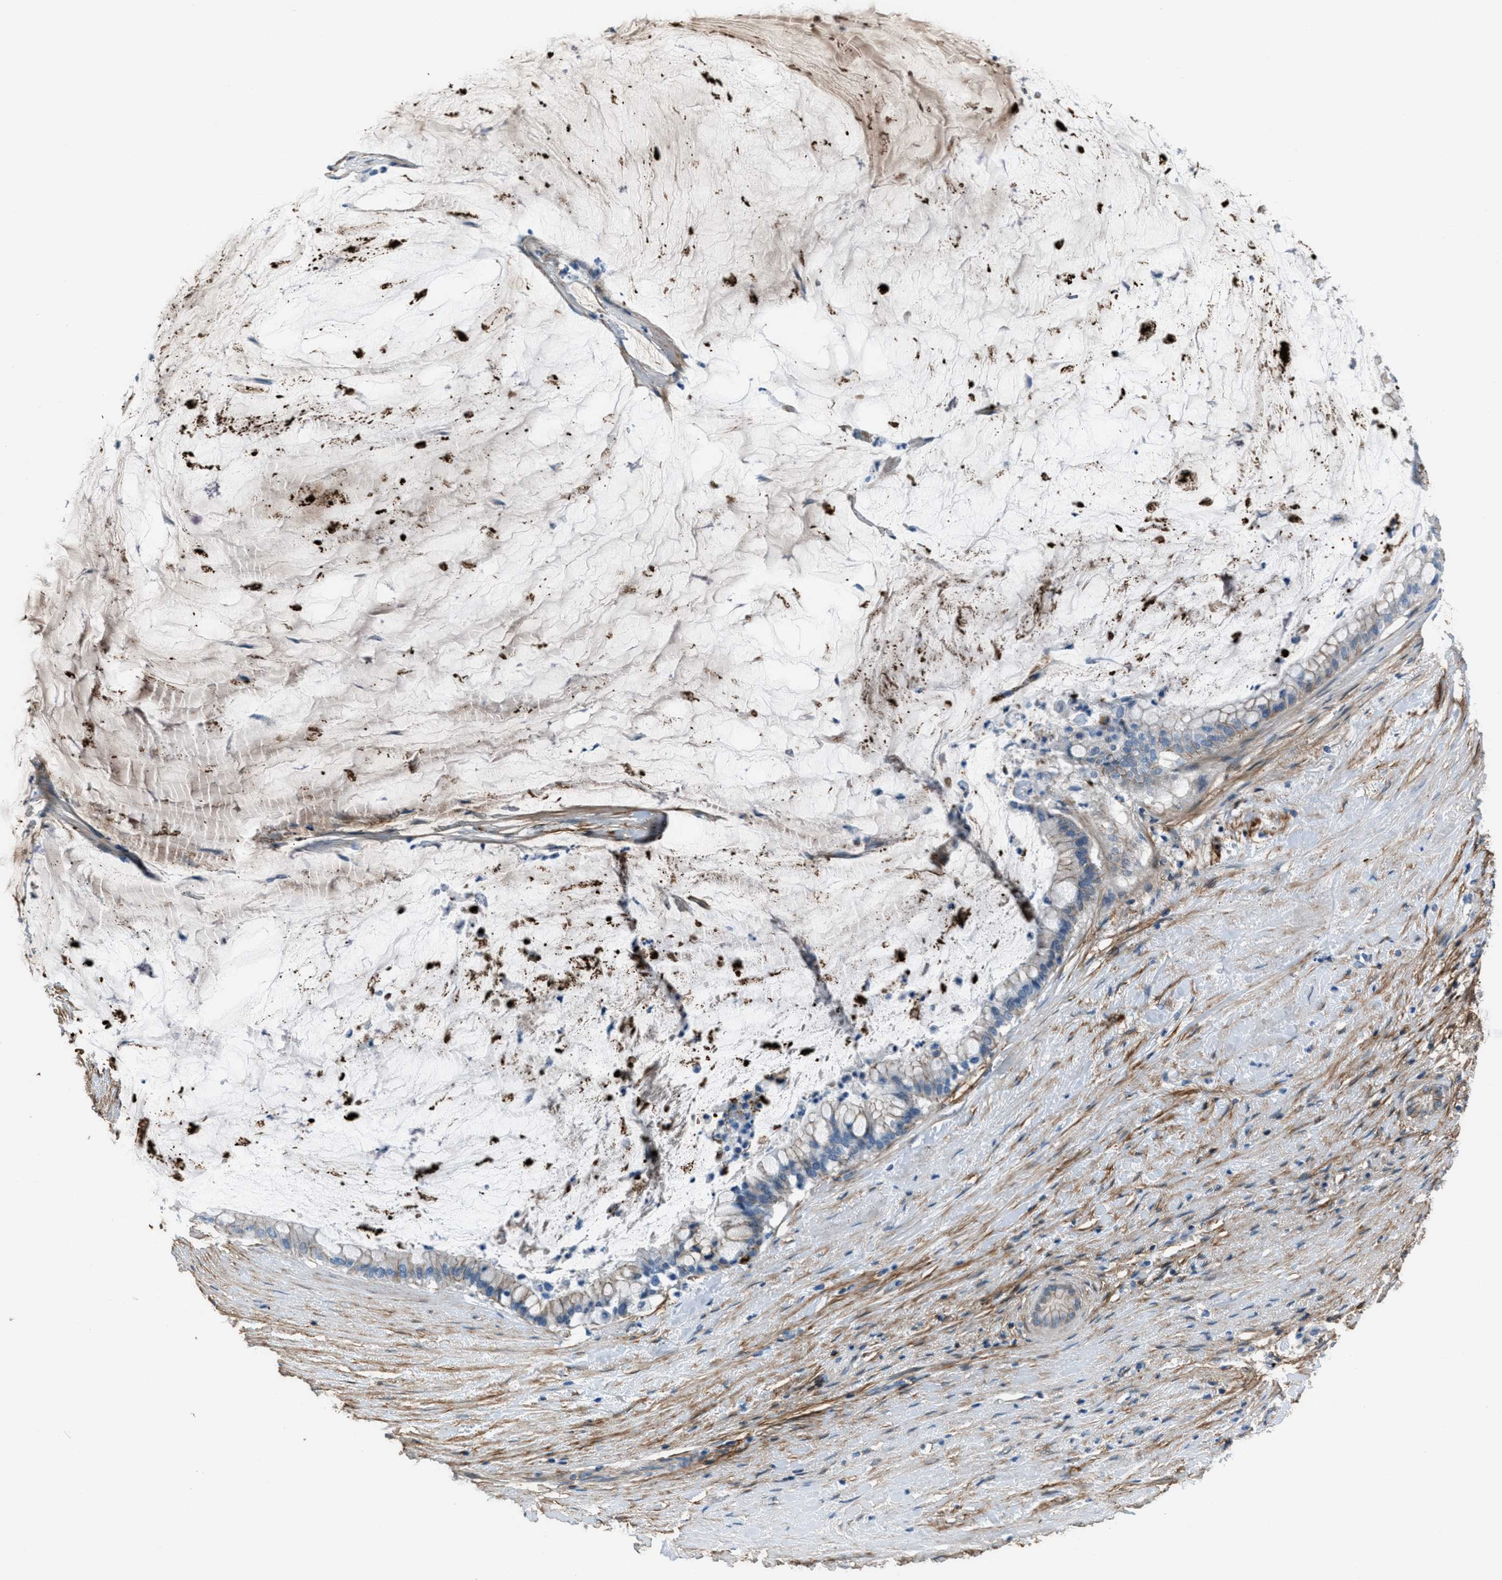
{"staining": {"intensity": "weak", "quantity": "<25%", "location": "cytoplasmic/membranous"}, "tissue": "pancreatic cancer", "cell_type": "Tumor cells", "image_type": "cancer", "snomed": [{"axis": "morphology", "description": "Adenocarcinoma, NOS"}, {"axis": "topography", "description": "Pancreas"}], "caption": "Human pancreatic cancer (adenocarcinoma) stained for a protein using immunohistochemistry (IHC) reveals no staining in tumor cells.", "gene": "FBN1", "patient": {"sex": "male", "age": 41}}